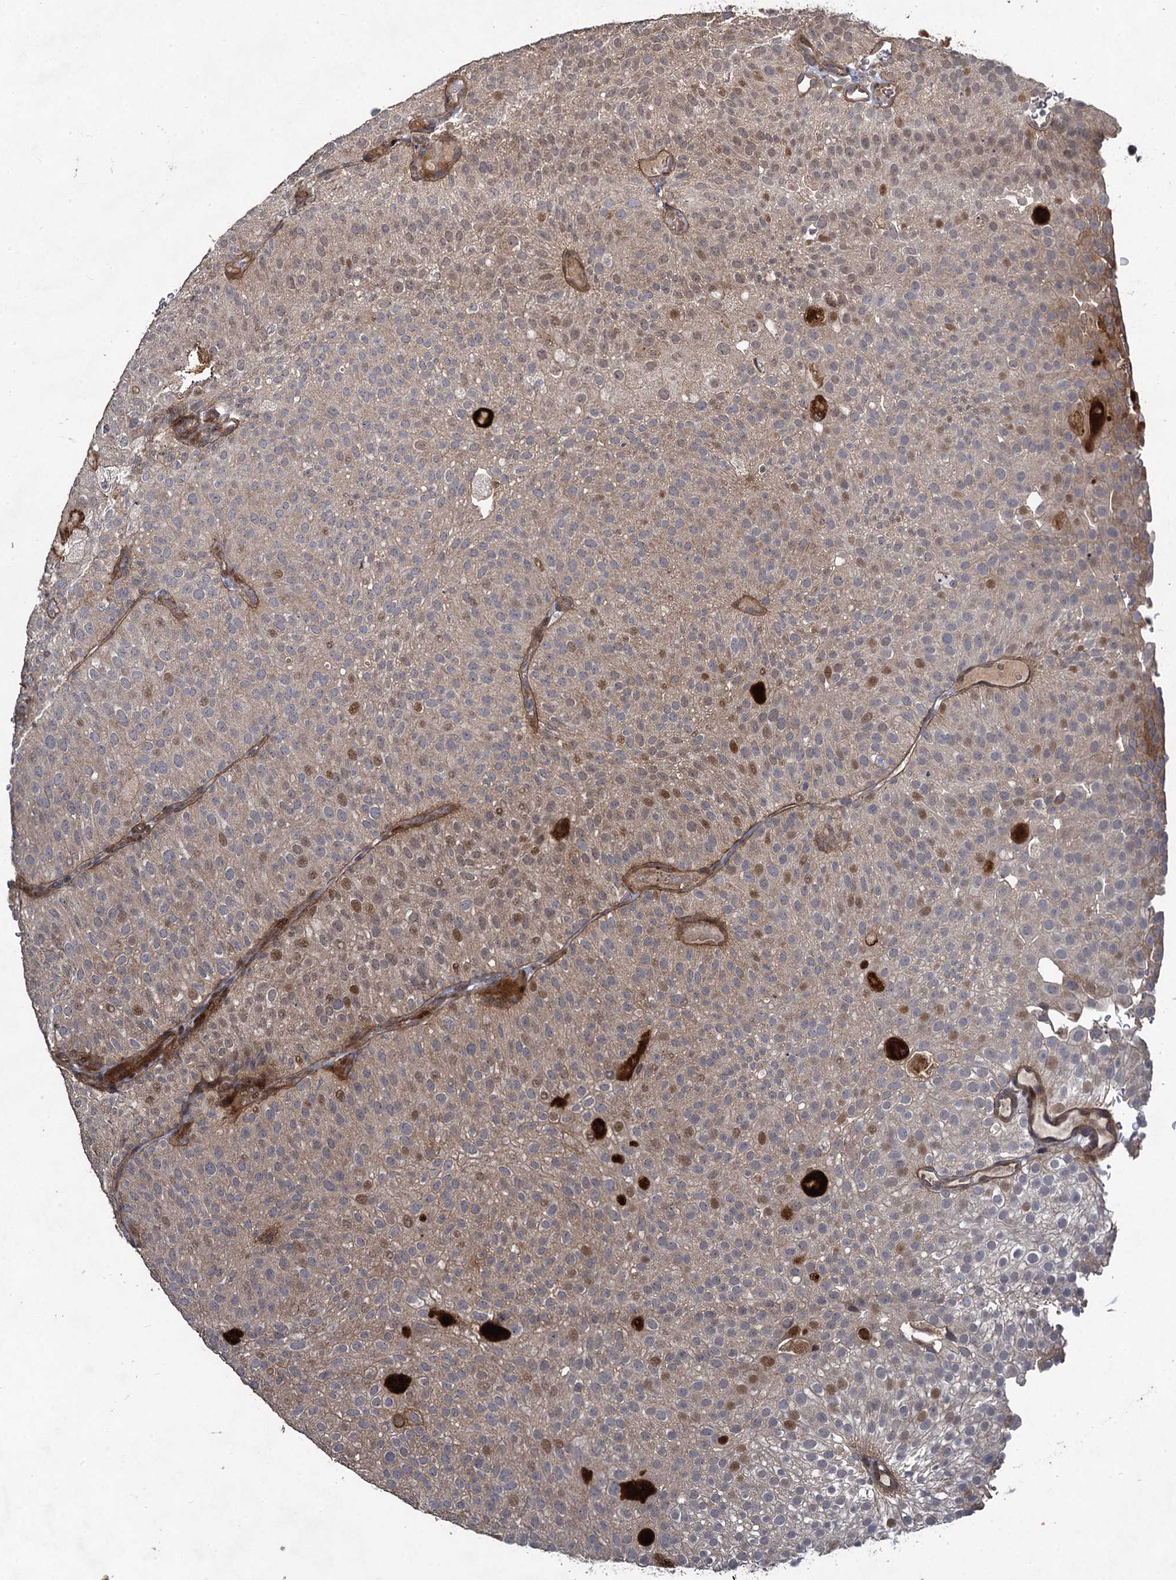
{"staining": {"intensity": "moderate", "quantity": "<25%", "location": "cytoplasmic/membranous,nuclear"}, "tissue": "urothelial cancer", "cell_type": "Tumor cells", "image_type": "cancer", "snomed": [{"axis": "morphology", "description": "Urothelial carcinoma, Low grade"}, {"axis": "topography", "description": "Urinary bladder"}], "caption": "Immunohistochemical staining of urothelial cancer displays moderate cytoplasmic/membranous and nuclear protein positivity in about <25% of tumor cells. (DAB (3,3'-diaminobenzidine) IHC with brightfield microscopy, high magnification).", "gene": "NUDT22", "patient": {"sex": "male", "age": 78}}